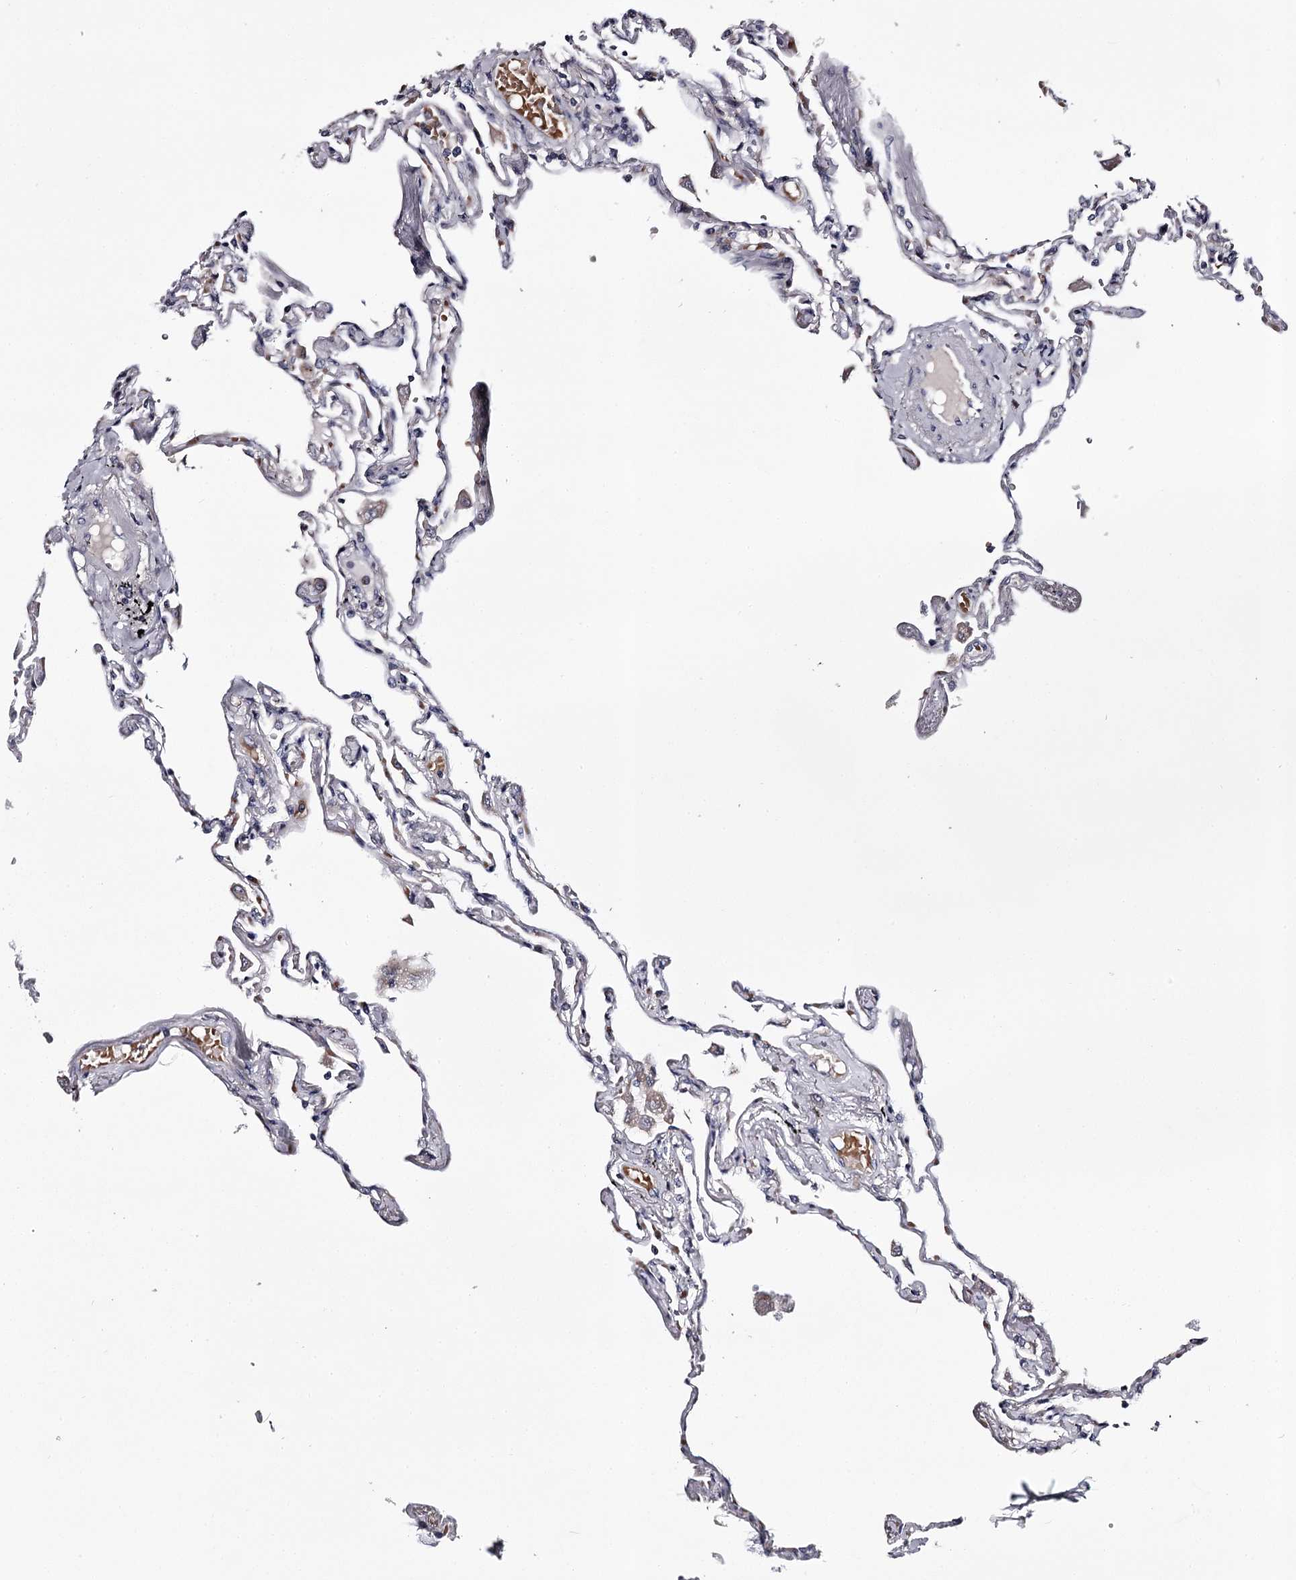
{"staining": {"intensity": "negative", "quantity": "none", "location": "none"}, "tissue": "lung", "cell_type": "Alveolar cells", "image_type": "normal", "snomed": [{"axis": "morphology", "description": "Normal tissue, NOS"}, {"axis": "topography", "description": "Lung"}], "caption": "Lung was stained to show a protein in brown. There is no significant positivity in alveolar cells. (Stains: DAB (3,3'-diaminobenzidine) immunohistochemistry with hematoxylin counter stain, Microscopy: brightfield microscopy at high magnification).", "gene": "RASSF6", "patient": {"sex": "female", "age": 67}}